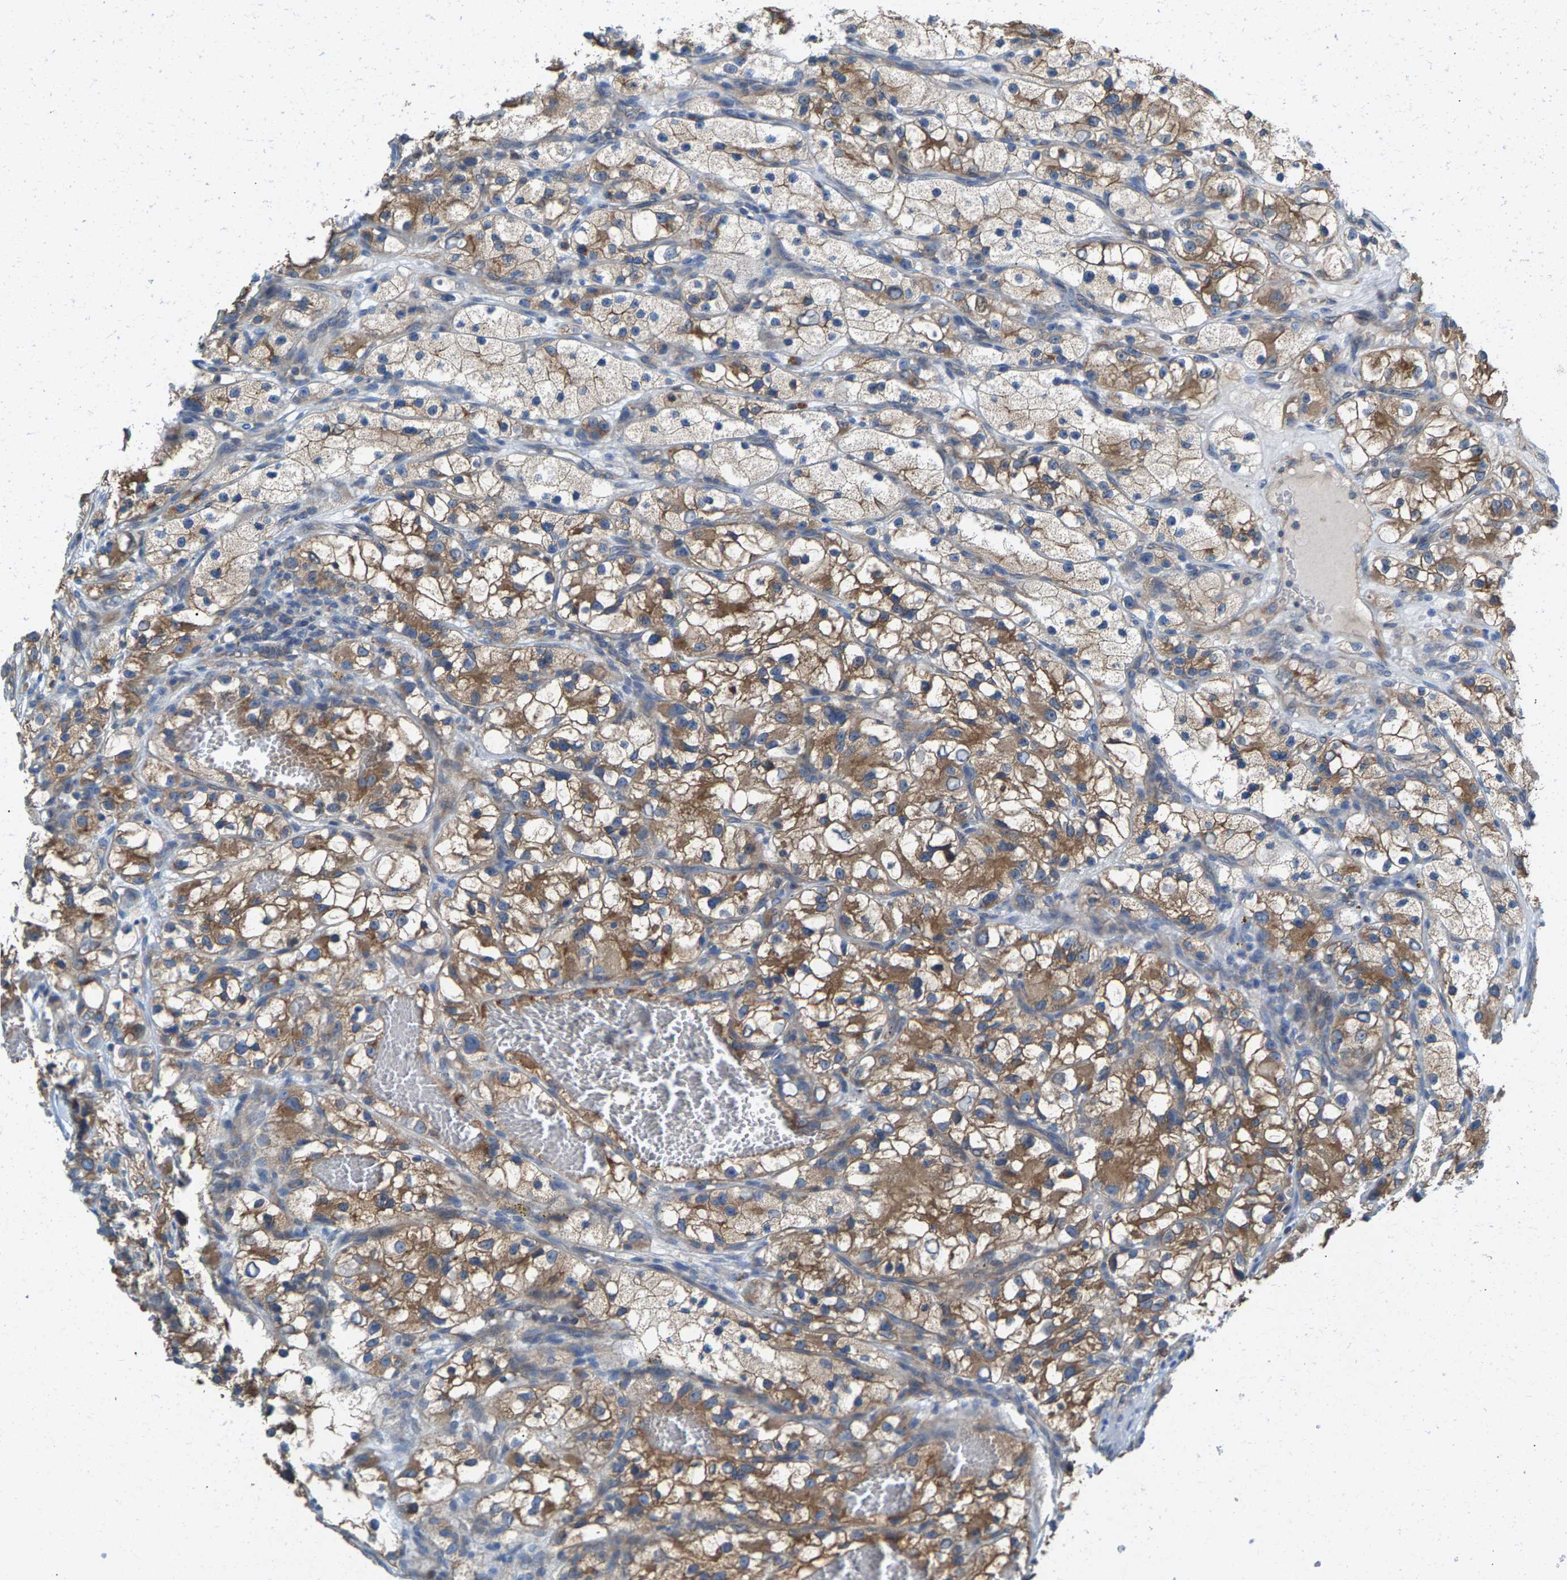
{"staining": {"intensity": "moderate", "quantity": ">75%", "location": "cytoplasmic/membranous"}, "tissue": "renal cancer", "cell_type": "Tumor cells", "image_type": "cancer", "snomed": [{"axis": "morphology", "description": "Adenocarcinoma, NOS"}, {"axis": "topography", "description": "Kidney"}], "caption": "Approximately >75% of tumor cells in renal cancer show moderate cytoplasmic/membranous protein staining as visualized by brown immunohistochemical staining.", "gene": "MRM1", "patient": {"sex": "female", "age": 57}}